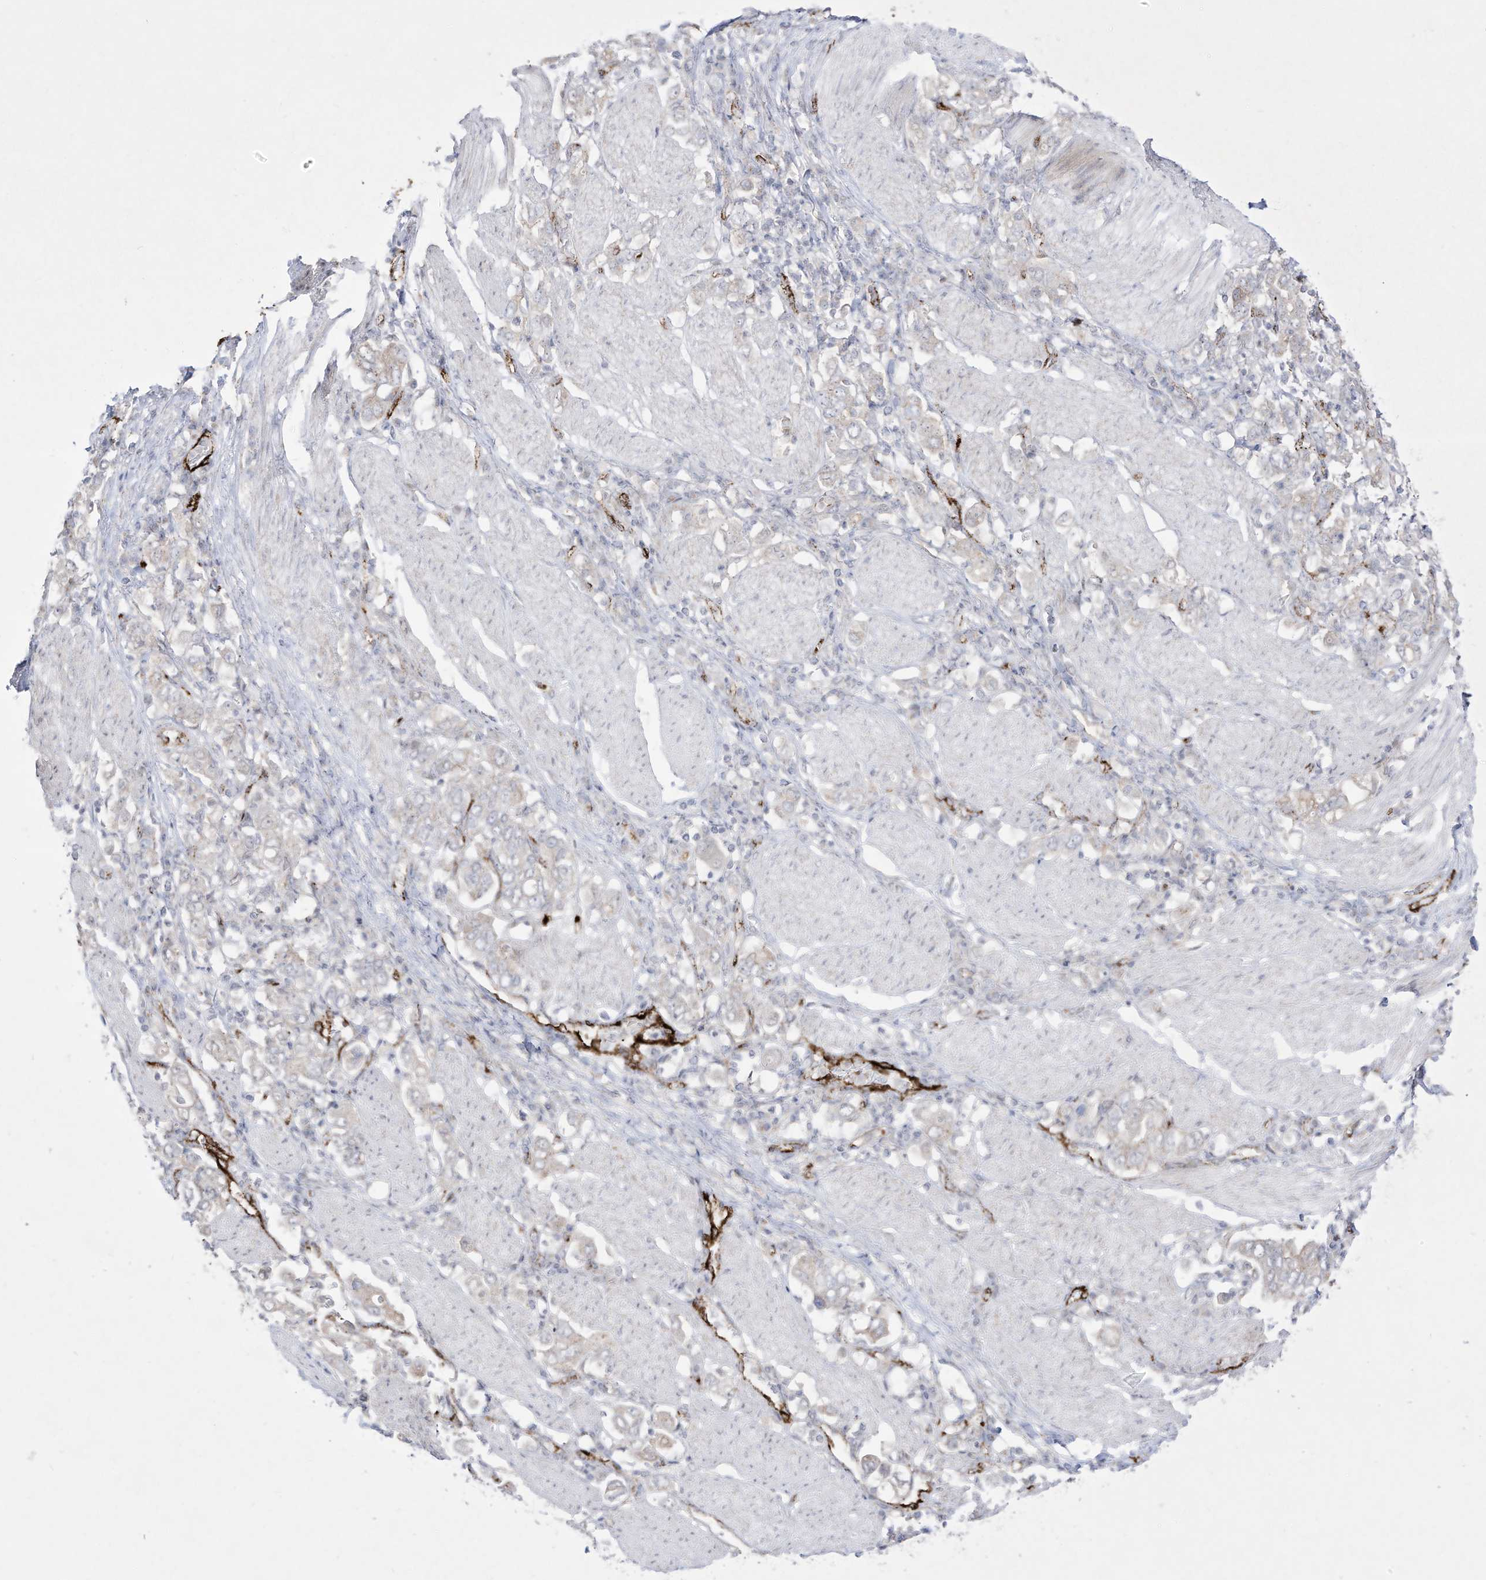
{"staining": {"intensity": "negative", "quantity": "none", "location": "none"}, "tissue": "stomach cancer", "cell_type": "Tumor cells", "image_type": "cancer", "snomed": [{"axis": "morphology", "description": "Adenocarcinoma, NOS"}, {"axis": "topography", "description": "Stomach, upper"}], "caption": "Immunohistochemistry image of neoplastic tissue: human stomach adenocarcinoma stained with DAB (3,3'-diaminobenzidine) exhibits no significant protein positivity in tumor cells. (Immunohistochemistry, brightfield microscopy, high magnification).", "gene": "ZGRF1", "patient": {"sex": "male", "age": 62}}